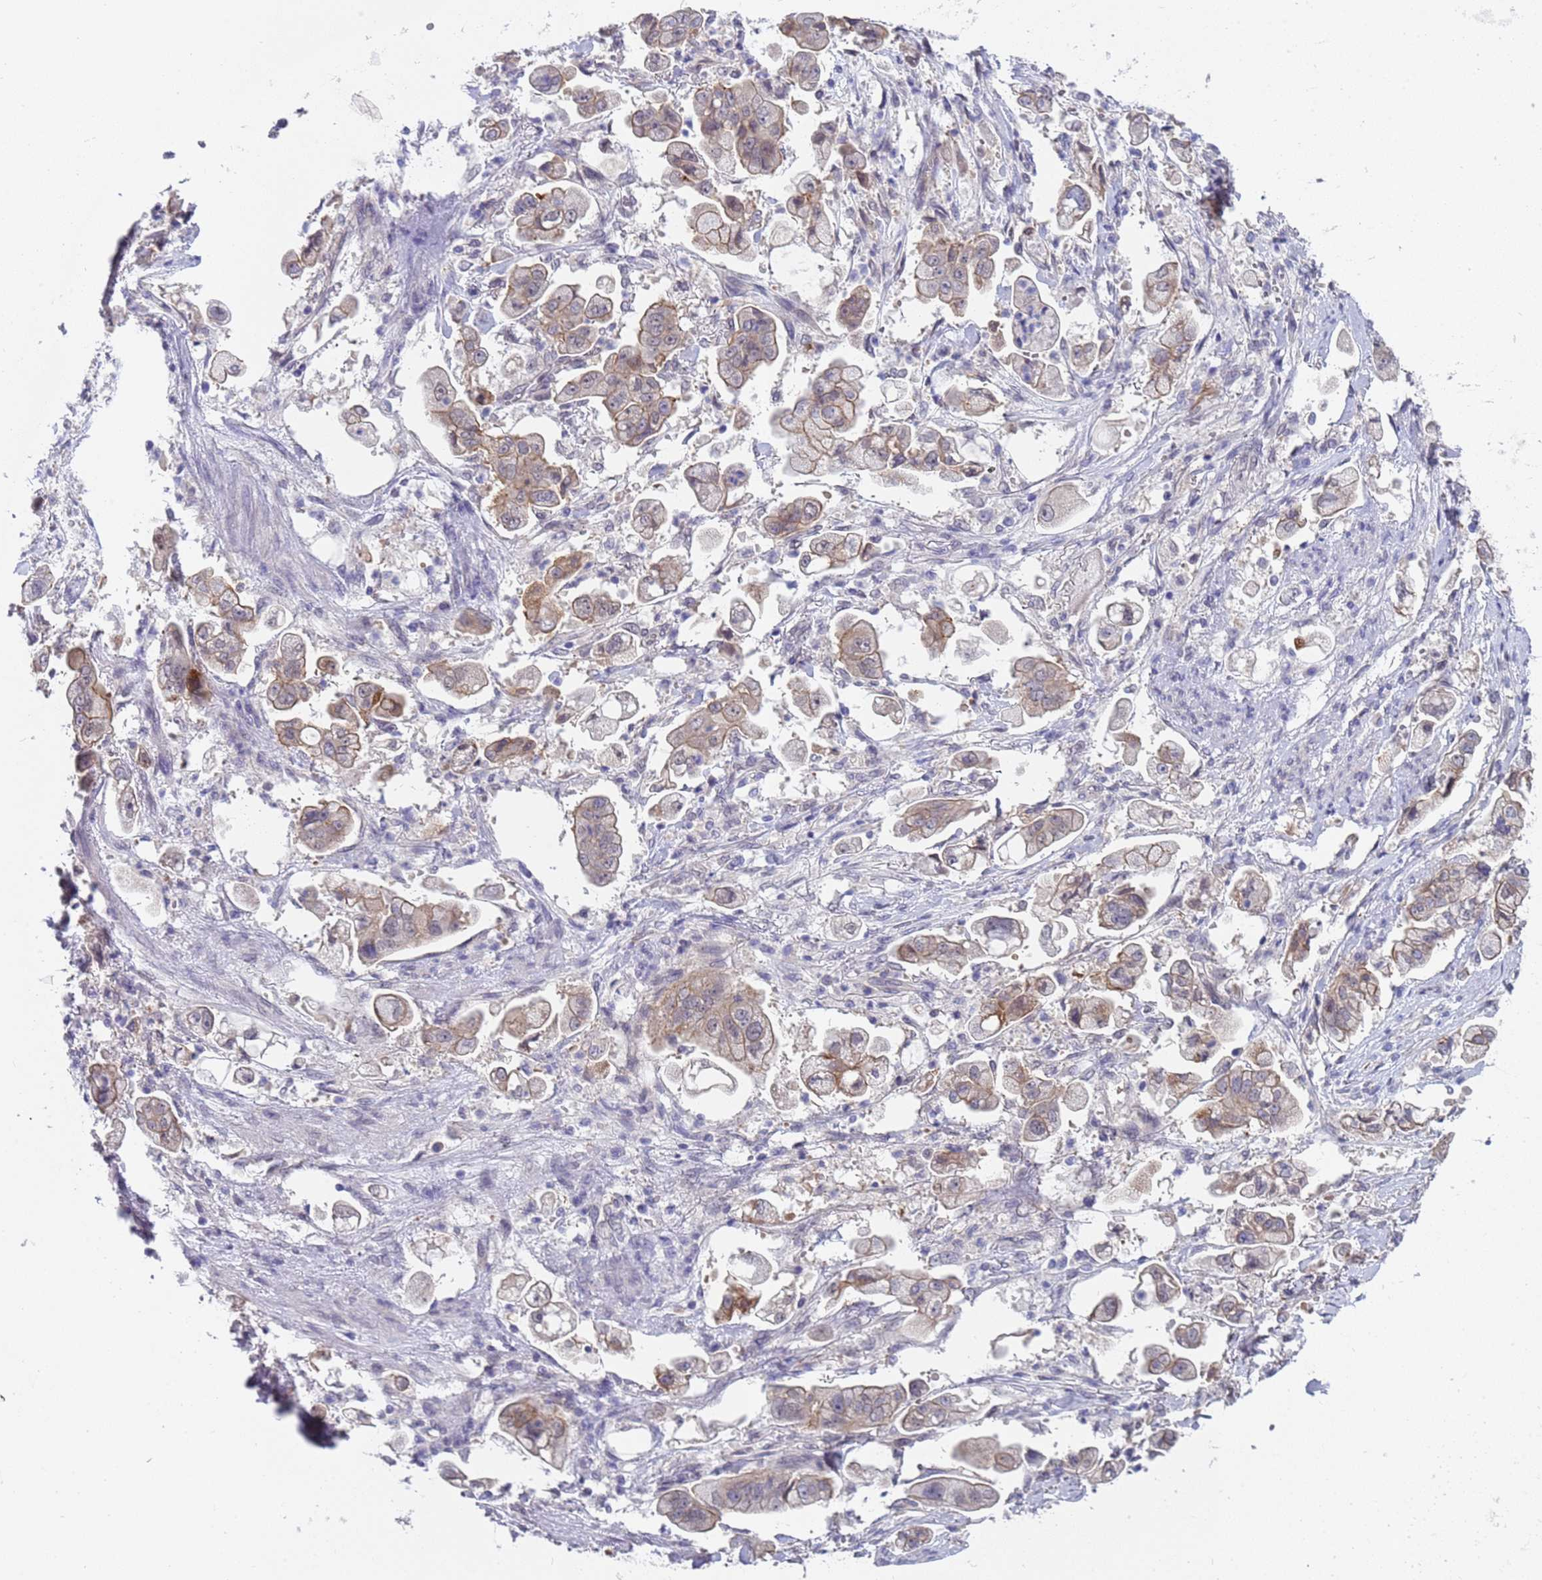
{"staining": {"intensity": "moderate", "quantity": "25%-75%", "location": "cytoplasmic/membranous"}, "tissue": "stomach cancer", "cell_type": "Tumor cells", "image_type": "cancer", "snomed": [{"axis": "morphology", "description": "Adenocarcinoma, NOS"}, {"axis": "topography", "description": "Stomach"}], "caption": "Stomach adenocarcinoma was stained to show a protein in brown. There is medium levels of moderate cytoplasmic/membranous staining in about 25%-75% of tumor cells.", "gene": "TRMT10A", "patient": {"sex": "male", "age": 62}}